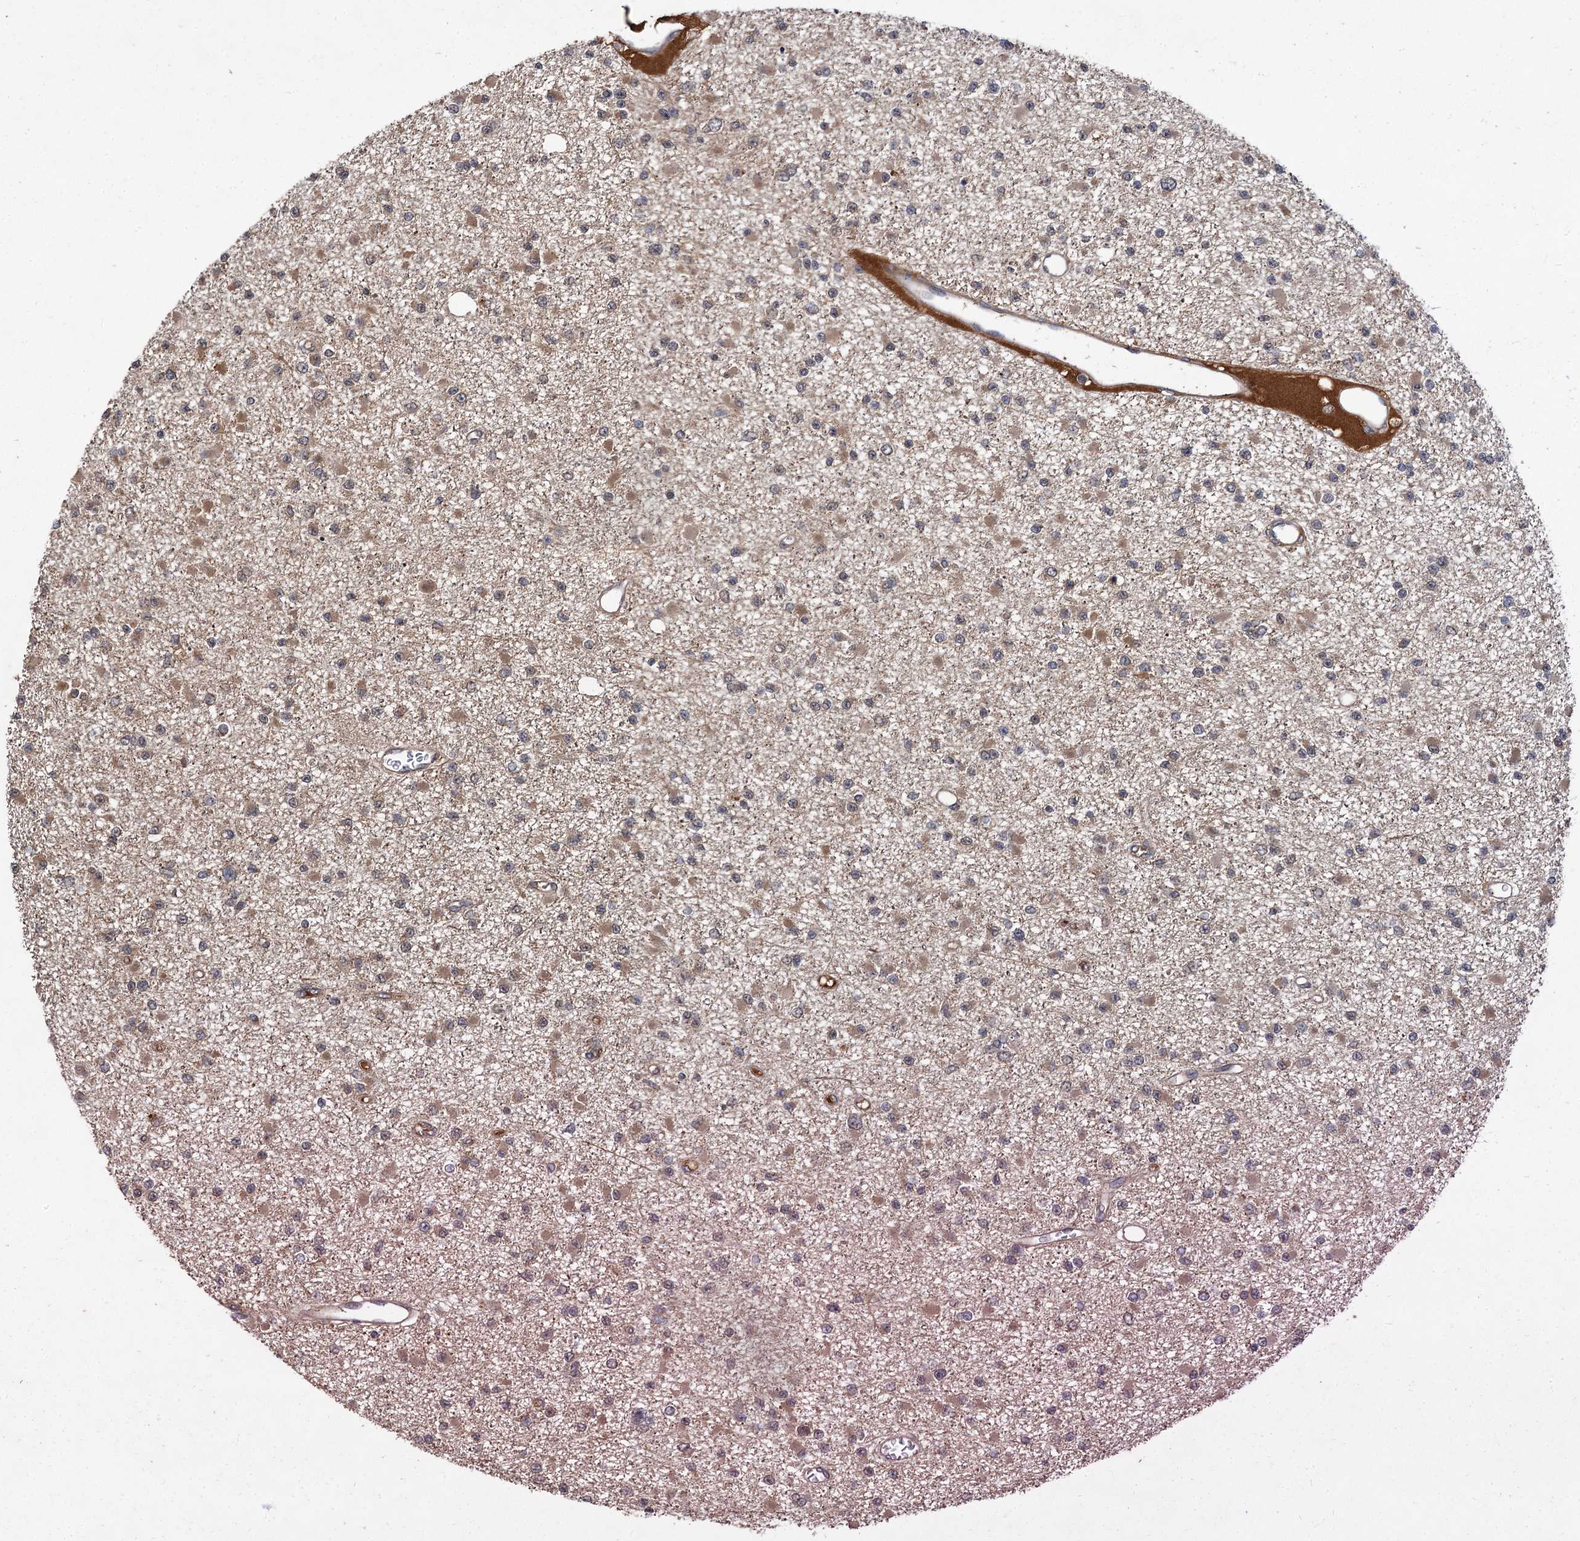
{"staining": {"intensity": "negative", "quantity": "none", "location": "none"}, "tissue": "glioma", "cell_type": "Tumor cells", "image_type": "cancer", "snomed": [{"axis": "morphology", "description": "Glioma, malignant, Low grade"}, {"axis": "topography", "description": "Brain"}], "caption": "The histopathology image exhibits no significant positivity in tumor cells of malignant glioma (low-grade).", "gene": "MBD6", "patient": {"sex": "female", "age": 22}}